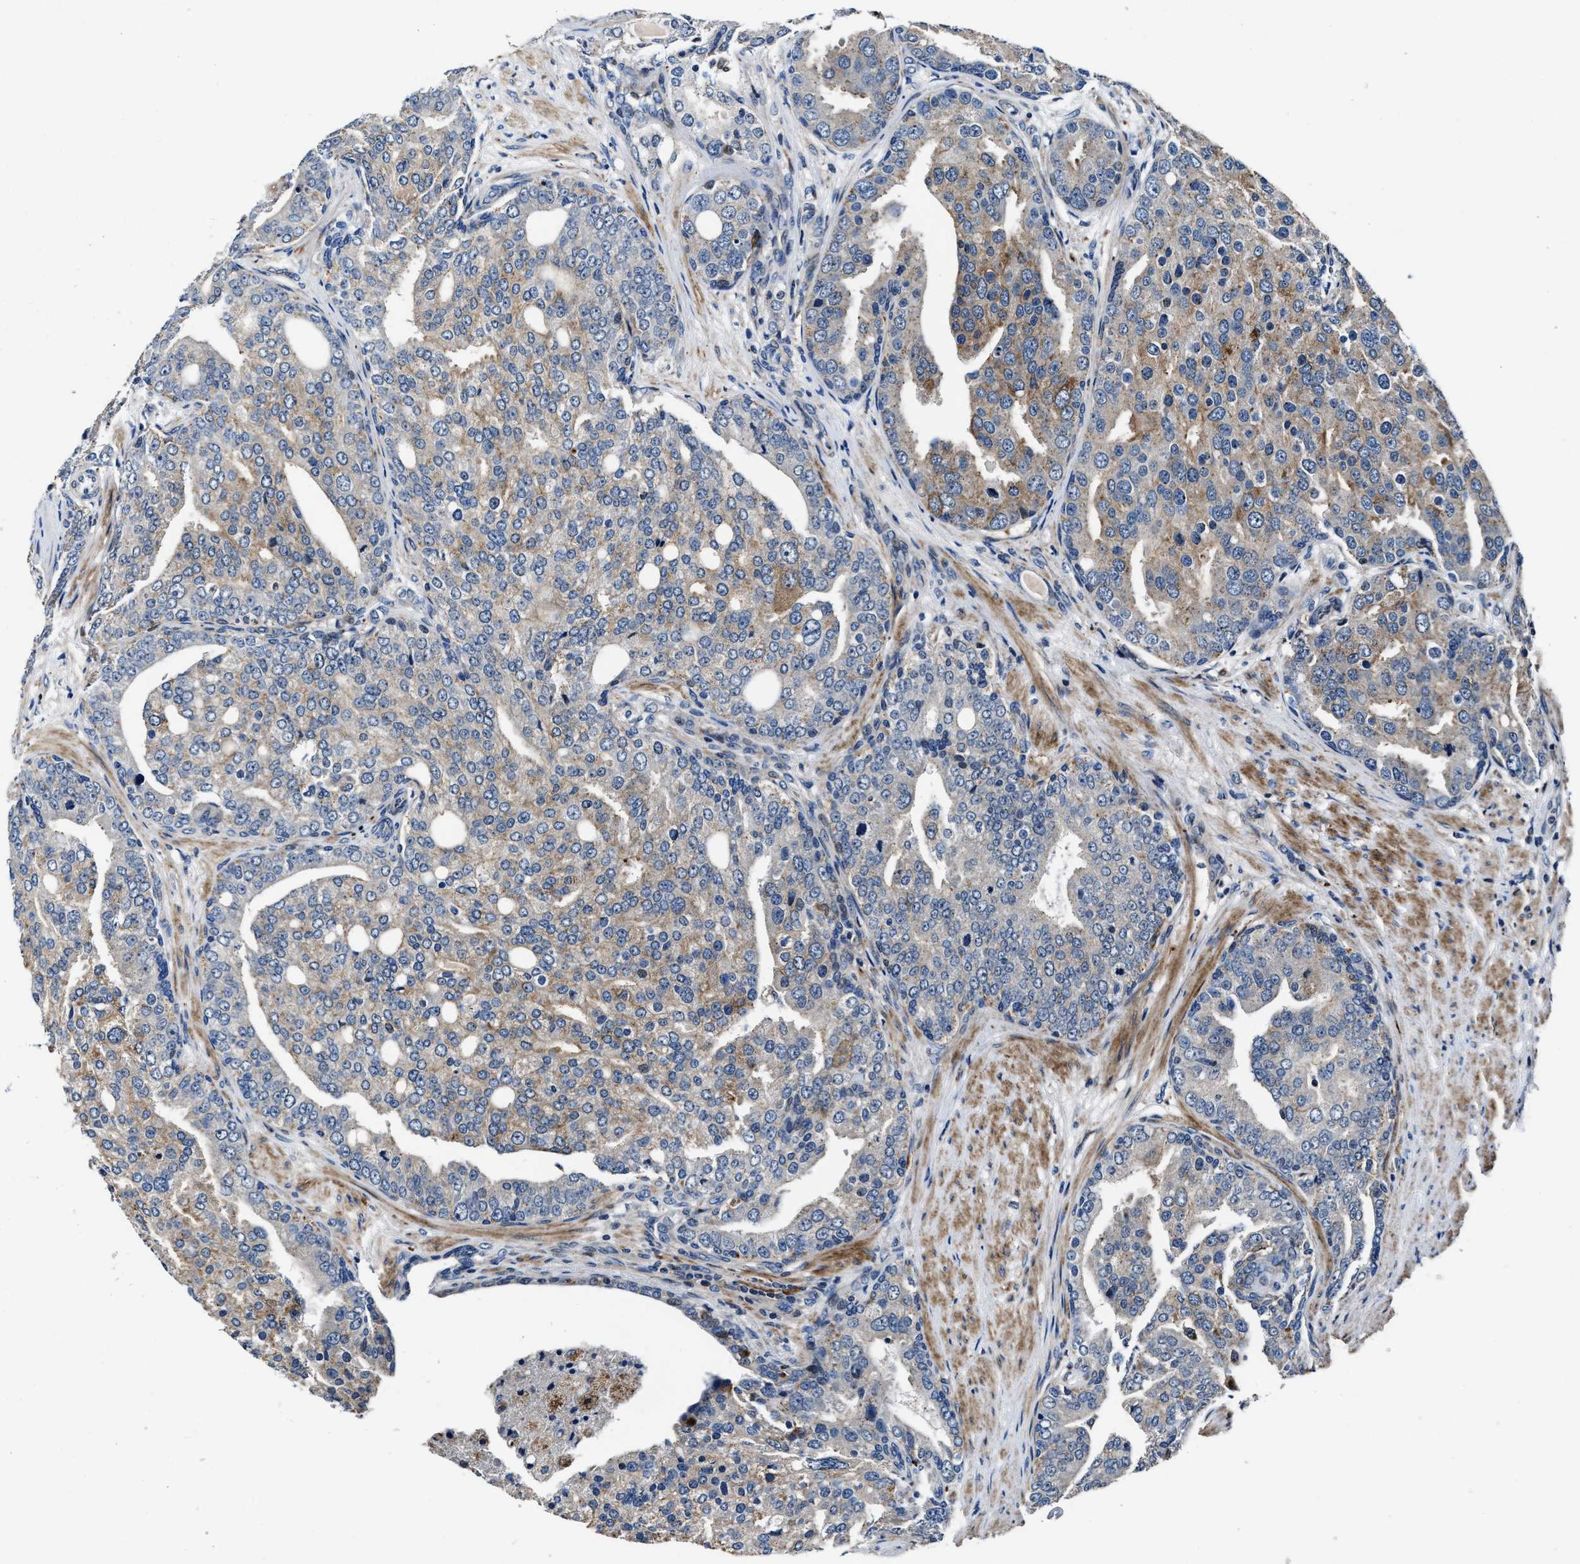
{"staining": {"intensity": "weak", "quantity": "25%-75%", "location": "cytoplasmic/membranous"}, "tissue": "prostate cancer", "cell_type": "Tumor cells", "image_type": "cancer", "snomed": [{"axis": "morphology", "description": "Adenocarcinoma, High grade"}, {"axis": "topography", "description": "Prostate"}], "caption": "This histopathology image reveals IHC staining of human high-grade adenocarcinoma (prostate), with low weak cytoplasmic/membranous positivity in about 25%-75% of tumor cells.", "gene": "C2orf66", "patient": {"sex": "male", "age": 50}}